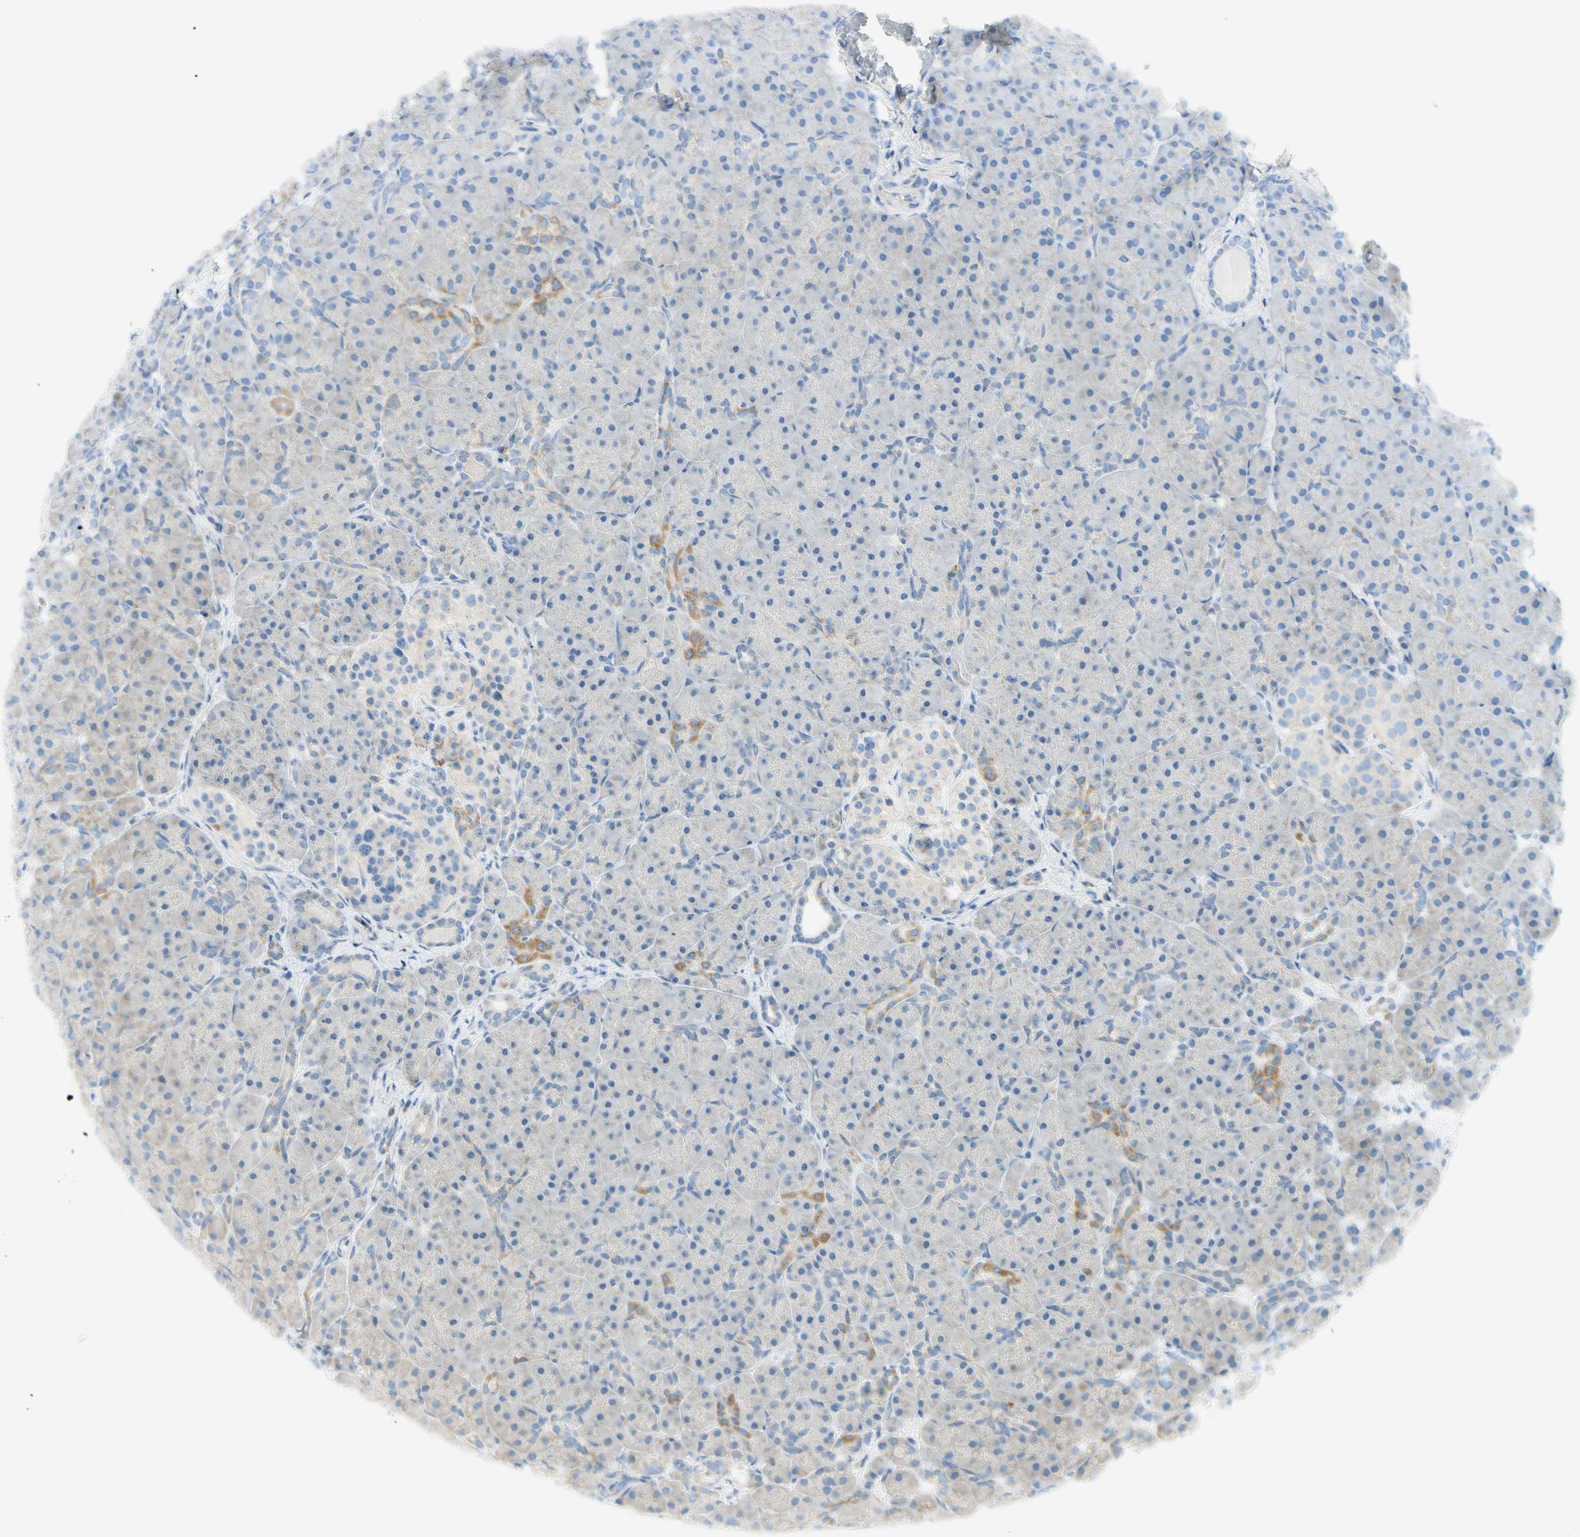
{"staining": {"intensity": "negative", "quantity": "none", "location": "none"}, "tissue": "pancreas", "cell_type": "Exocrine glandular cells", "image_type": "normal", "snomed": [{"axis": "morphology", "description": "Normal tissue, NOS"}, {"axis": "topography", "description": "Pancreas"}], "caption": "Normal pancreas was stained to show a protein in brown. There is no significant staining in exocrine glandular cells. Nuclei are stained in blue.", "gene": "GALNT5", "patient": {"sex": "male", "age": 66}}